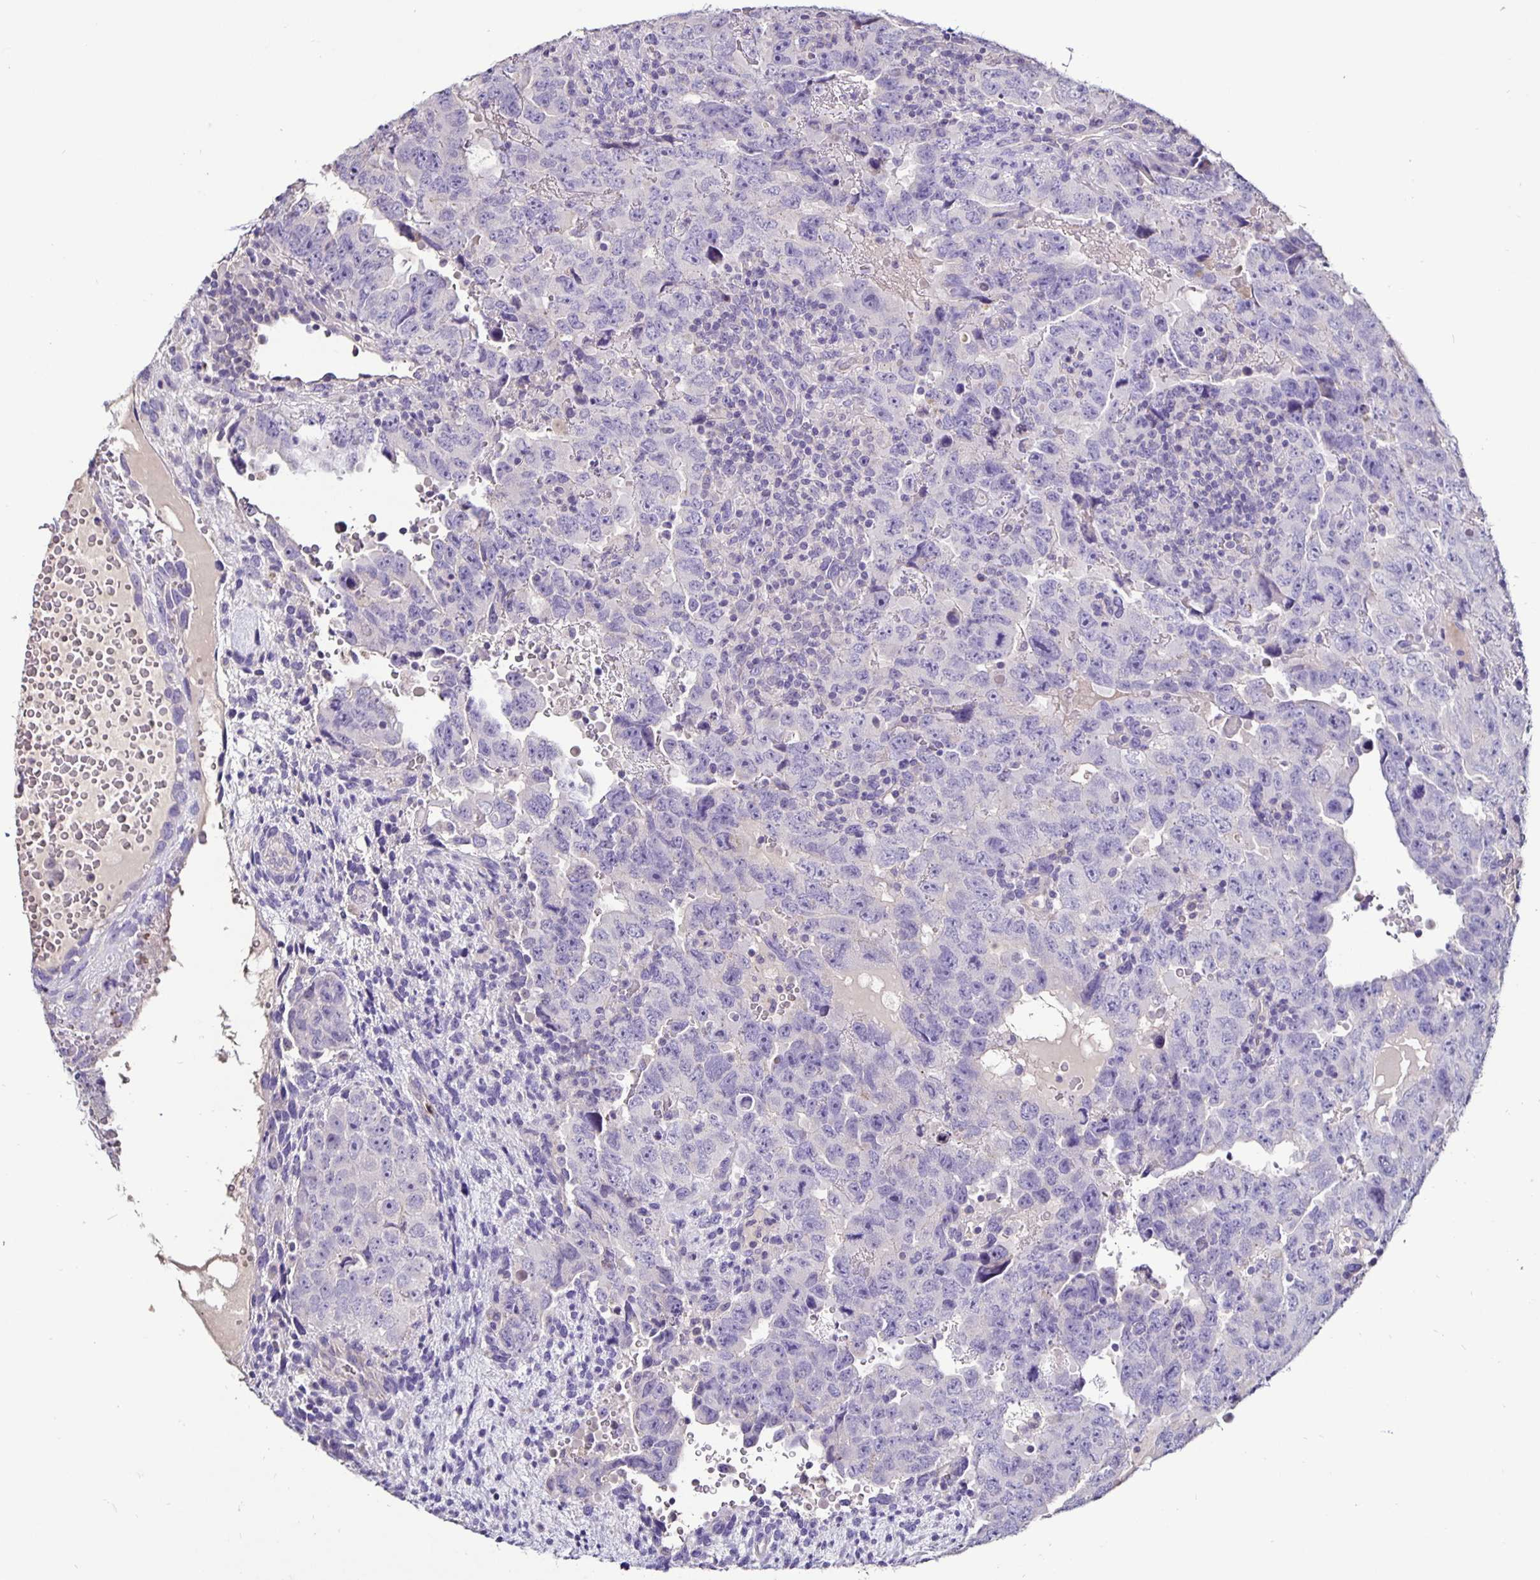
{"staining": {"intensity": "negative", "quantity": "none", "location": "none"}, "tissue": "testis cancer", "cell_type": "Tumor cells", "image_type": "cancer", "snomed": [{"axis": "morphology", "description": "Carcinoma, Embryonal, NOS"}, {"axis": "topography", "description": "Testis"}], "caption": "IHC of human testis cancer exhibits no staining in tumor cells.", "gene": "FCER1A", "patient": {"sex": "male", "age": 24}}